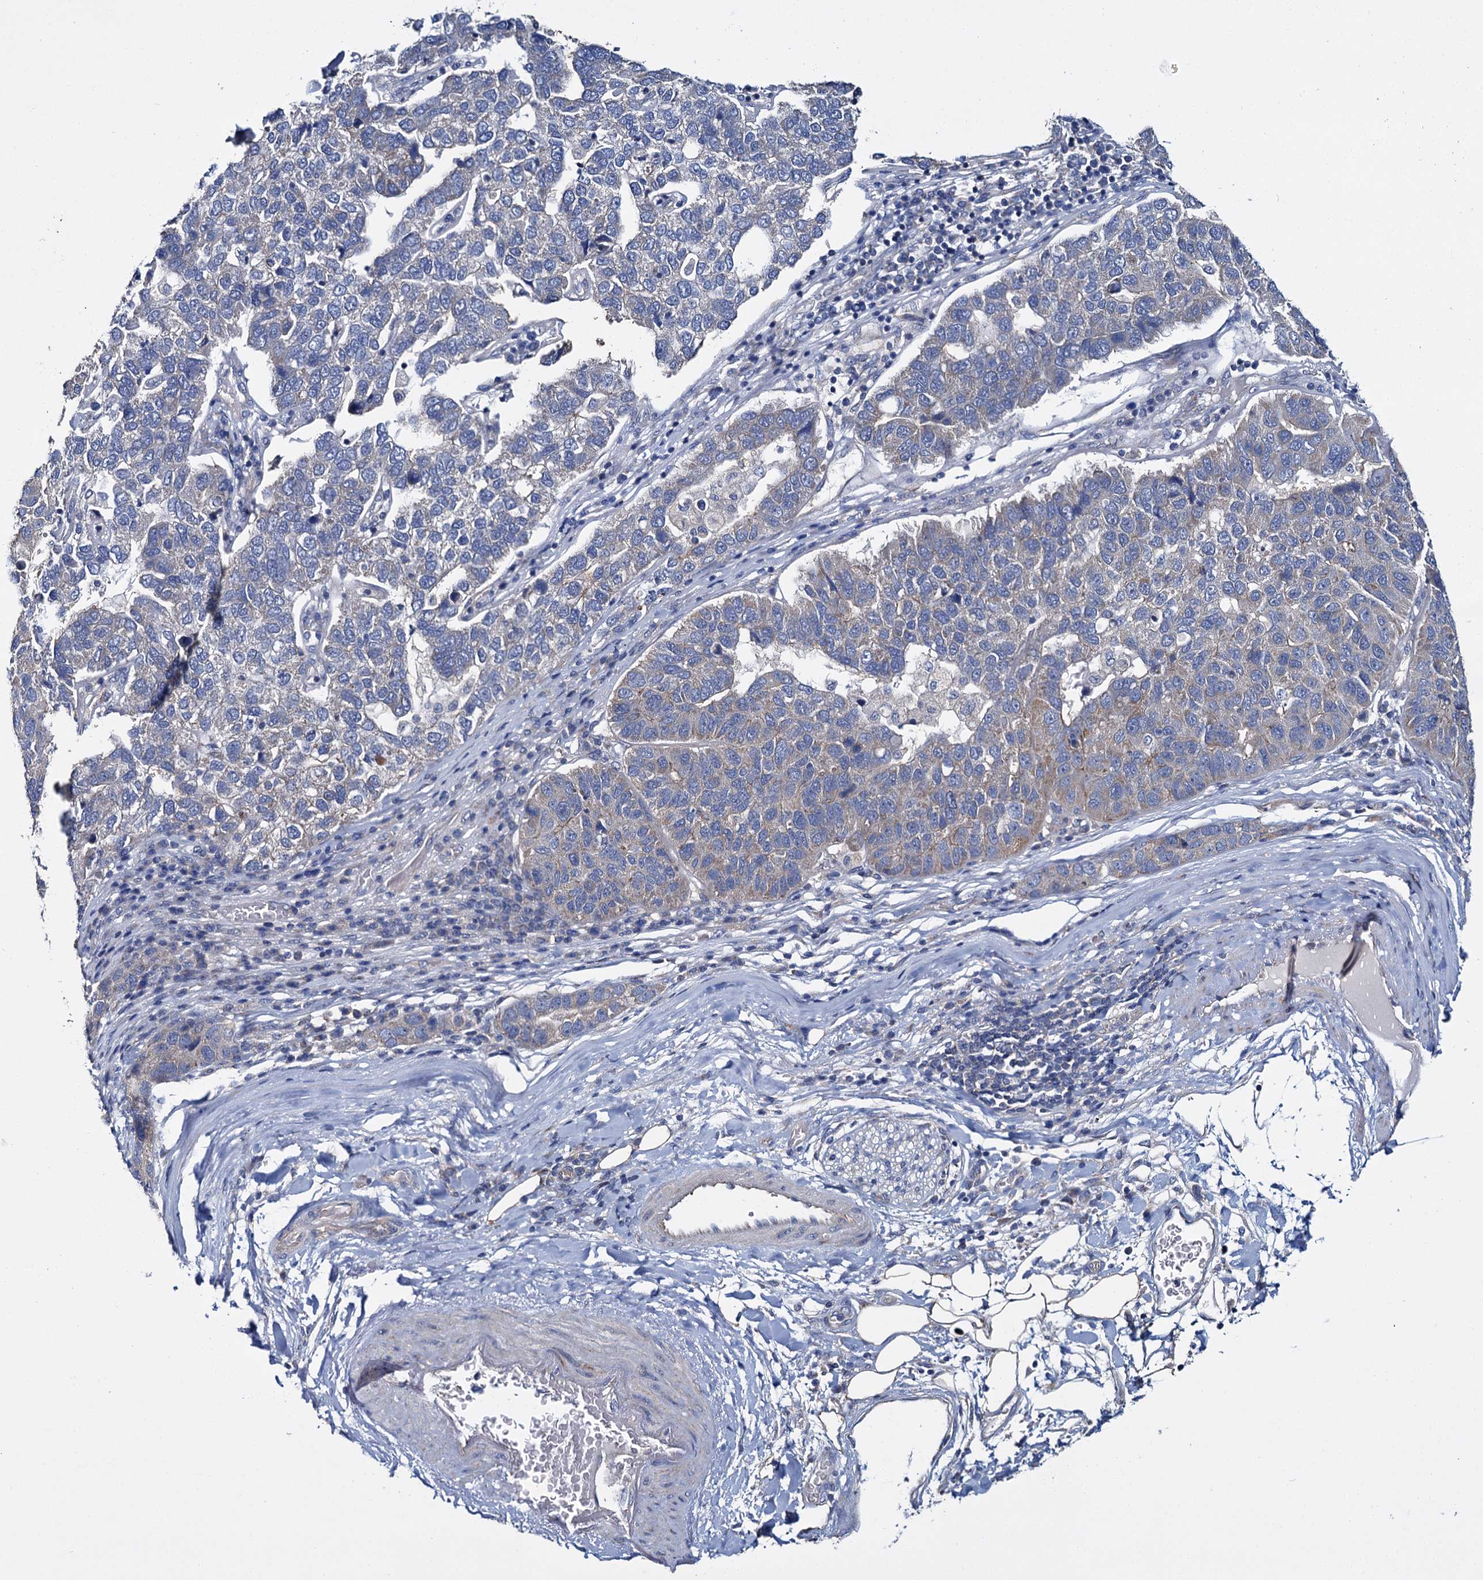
{"staining": {"intensity": "weak", "quantity": "25%-75%", "location": "cytoplasmic/membranous"}, "tissue": "pancreatic cancer", "cell_type": "Tumor cells", "image_type": "cancer", "snomed": [{"axis": "morphology", "description": "Adenocarcinoma, NOS"}, {"axis": "topography", "description": "Pancreas"}], "caption": "DAB immunohistochemical staining of adenocarcinoma (pancreatic) reveals weak cytoplasmic/membranous protein expression in about 25%-75% of tumor cells.", "gene": "CEP295", "patient": {"sex": "female", "age": 61}}